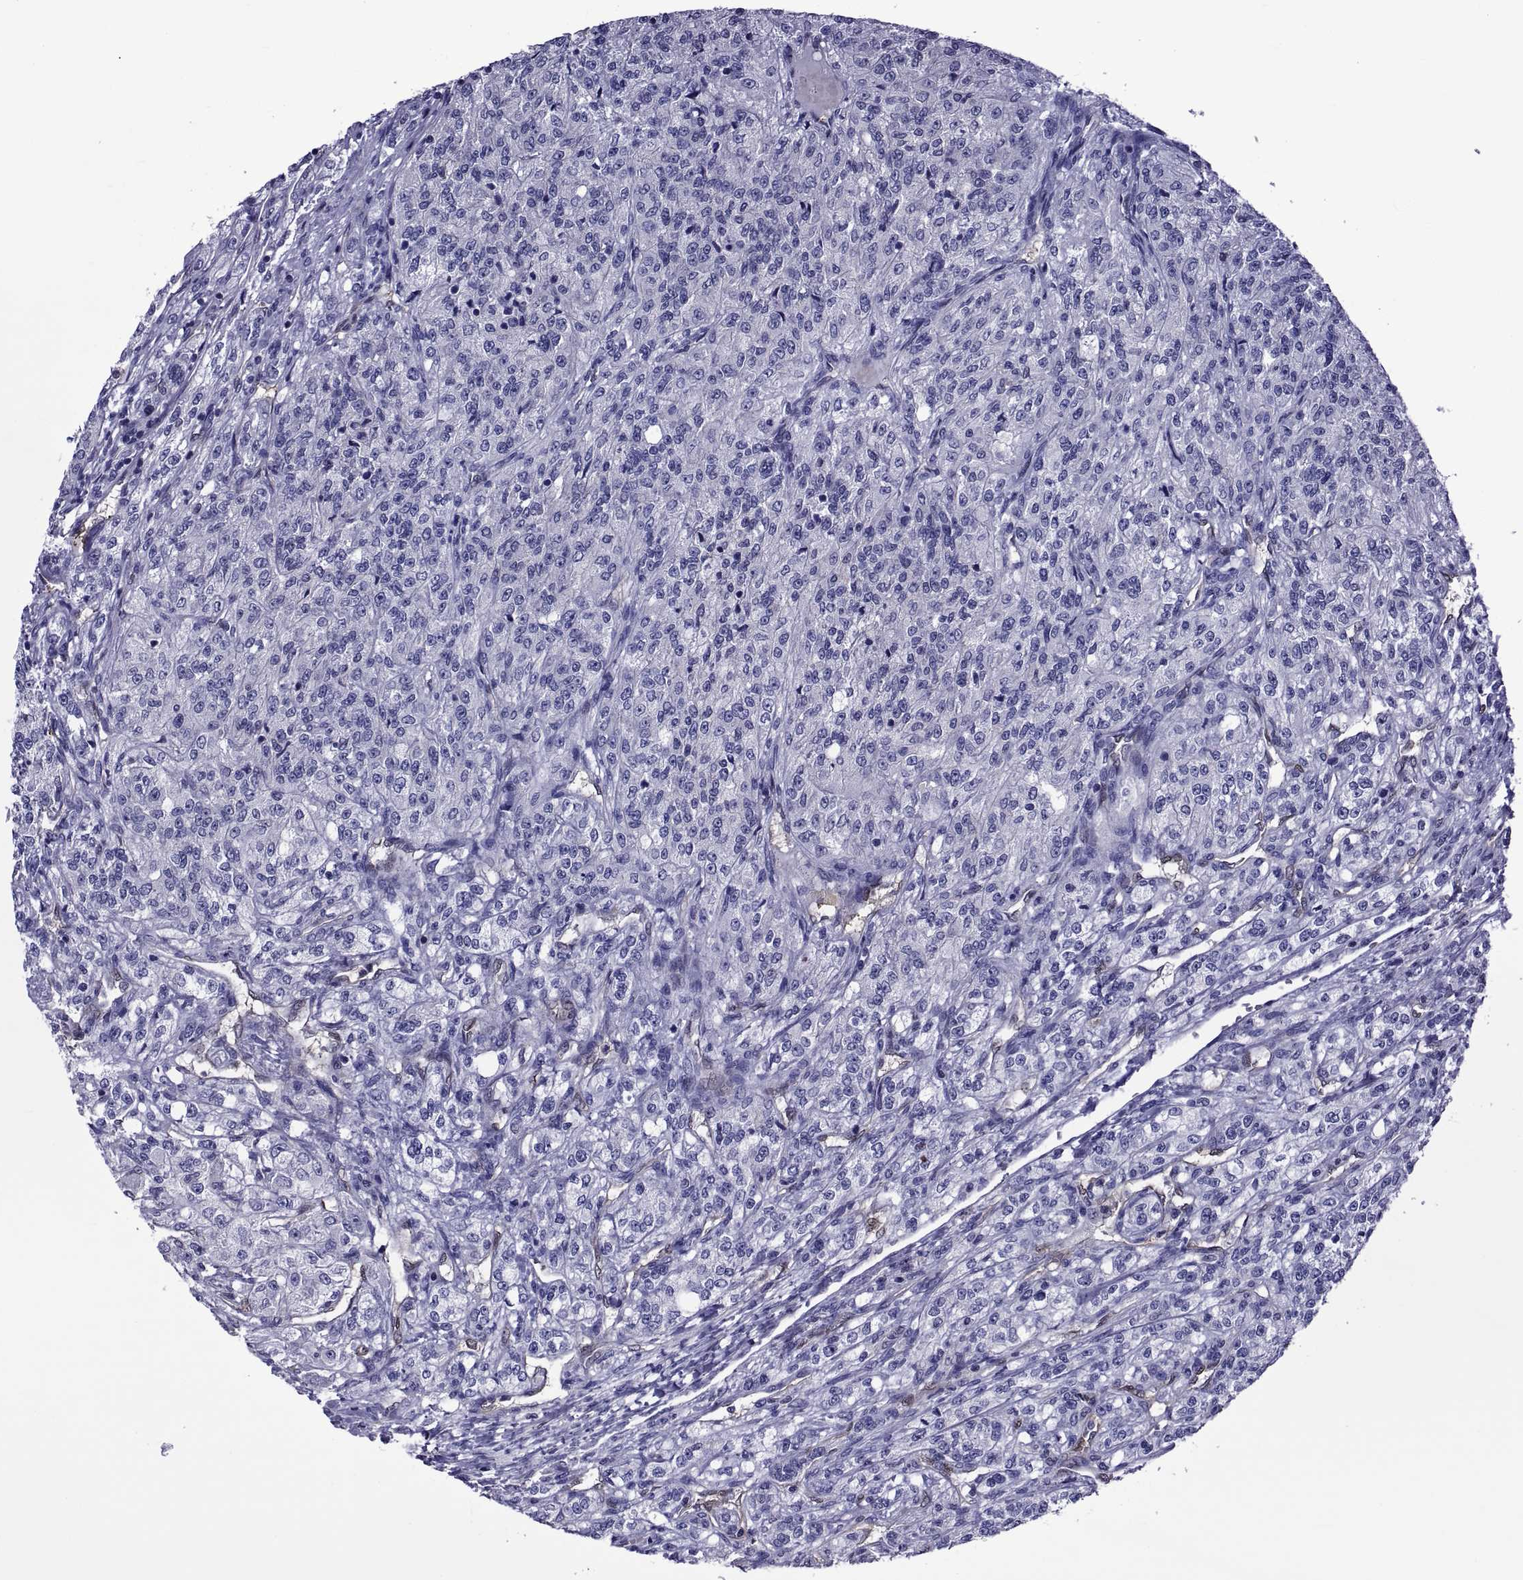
{"staining": {"intensity": "negative", "quantity": "none", "location": "none"}, "tissue": "renal cancer", "cell_type": "Tumor cells", "image_type": "cancer", "snomed": [{"axis": "morphology", "description": "Adenocarcinoma, NOS"}, {"axis": "topography", "description": "Kidney"}], "caption": "Renal cancer stained for a protein using immunohistochemistry (IHC) exhibits no expression tumor cells.", "gene": "LCN9", "patient": {"sex": "female", "age": 63}}